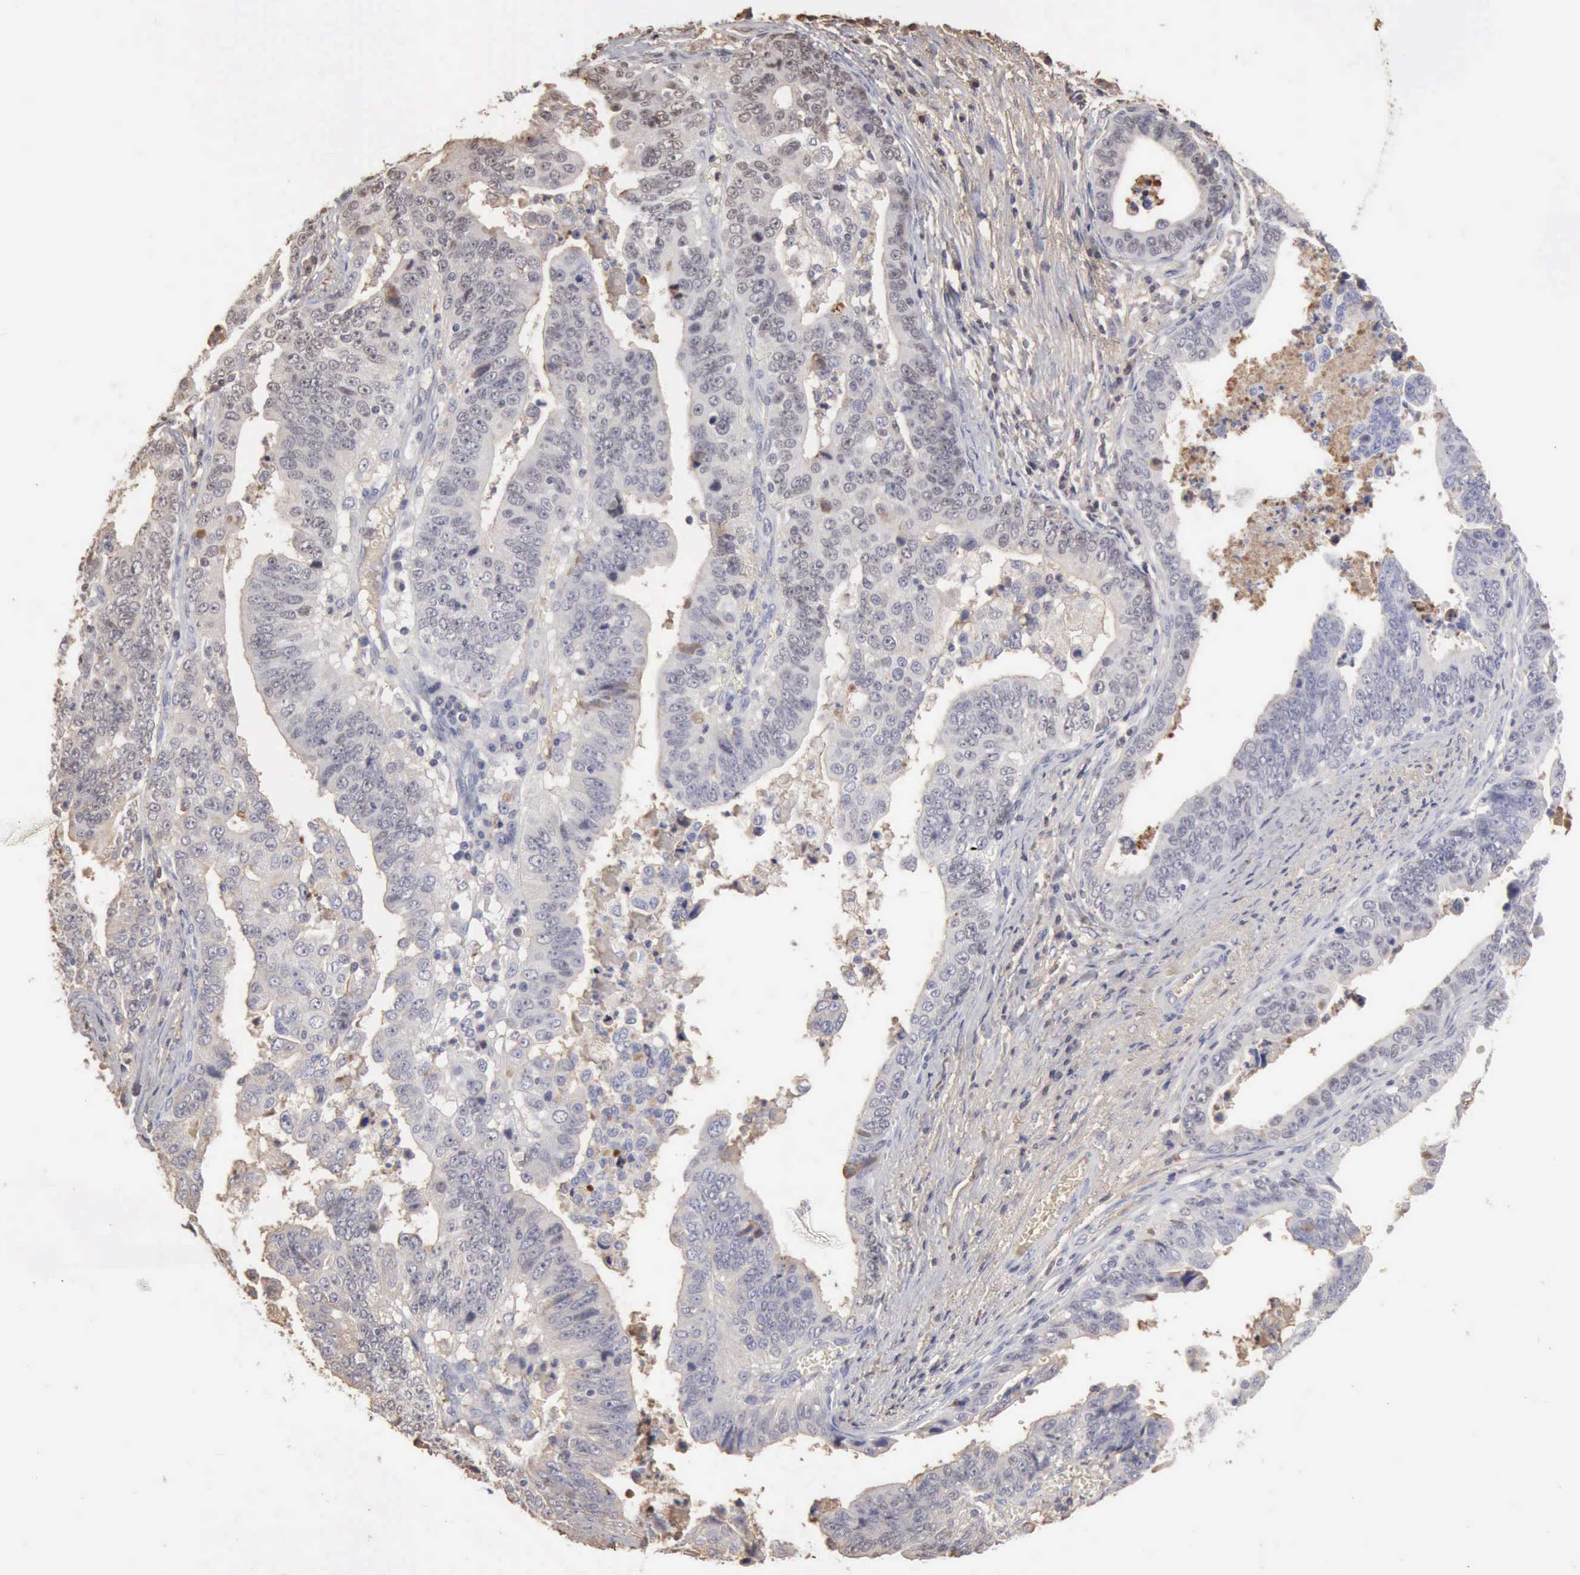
{"staining": {"intensity": "weak", "quantity": "<25%", "location": "nuclear"}, "tissue": "stomach cancer", "cell_type": "Tumor cells", "image_type": "cancer", "snomed": [{"axis": "morphology", "description": "Adenocarcinoma, NOS"}, {"axis": "topography", "description": "Stomach, upper"}], "caption": "Tumor cells show no significant expression in stomach cancer.", "gene": "SERPINA1", "patient": {"sex": "female", "age": 50}}